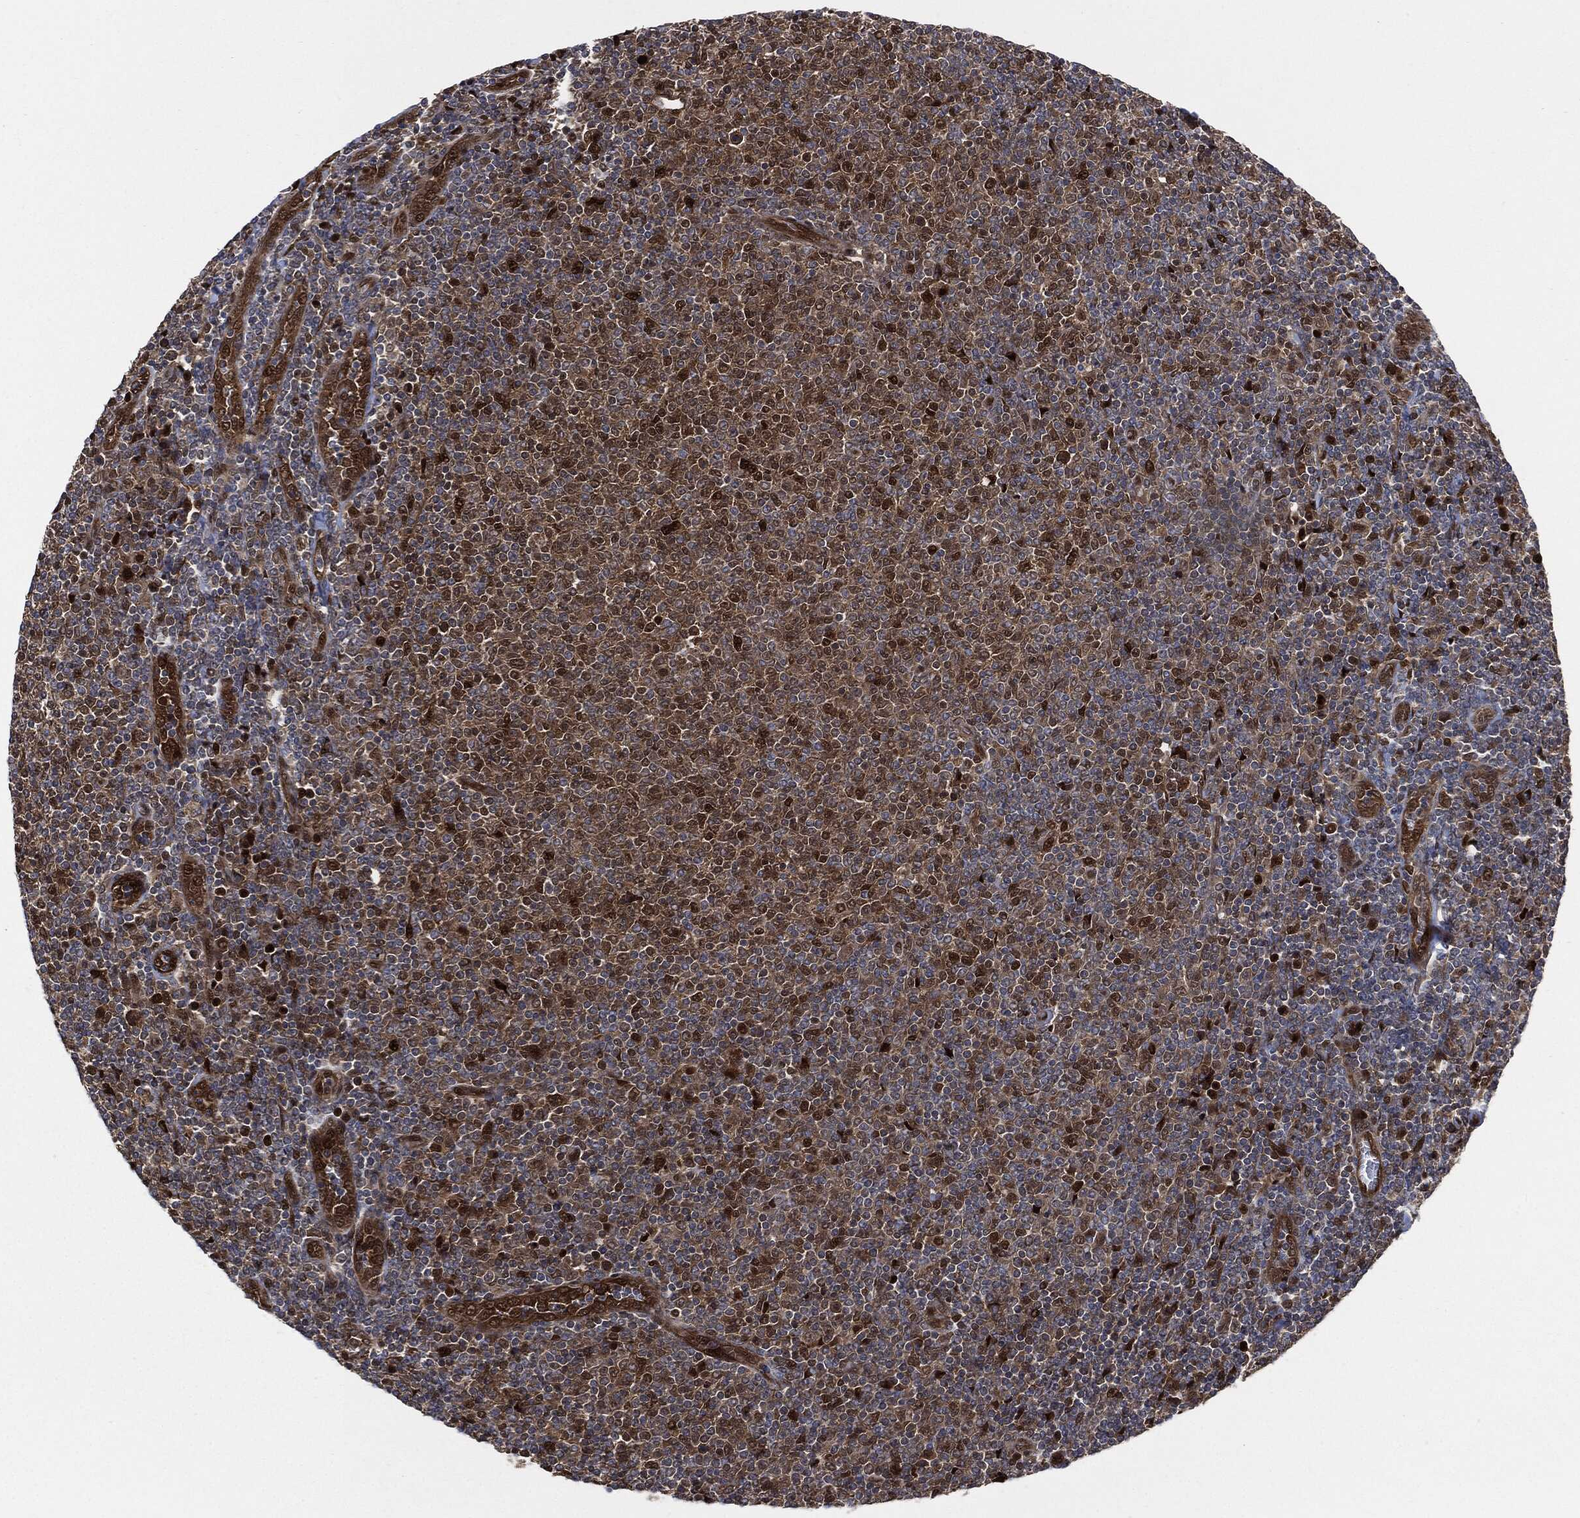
{"staining": {"intensity": "moderate", "quantity": "25%-75%", "location": "cytoplasmic/membranous,nuclear"}, "tissue": "lymphoma", "cell_type": "Tumor cells", "image_type": "cancer", "snomed": [{"axis": "morphology", "description": "Malignant lymphoma, non-Hodgkin's type, Low grade"}, {"axis": "topography", "description": "Lymph node"}], "caption": "Human lymphoma stained for a protein (brown) reveals moderate cytoplasmic/membranous and nuclear positive staining in about 25%-75% of tumor cells.", "gene": "DCTN1", "patient": {"sex": "male", "age": 52}}